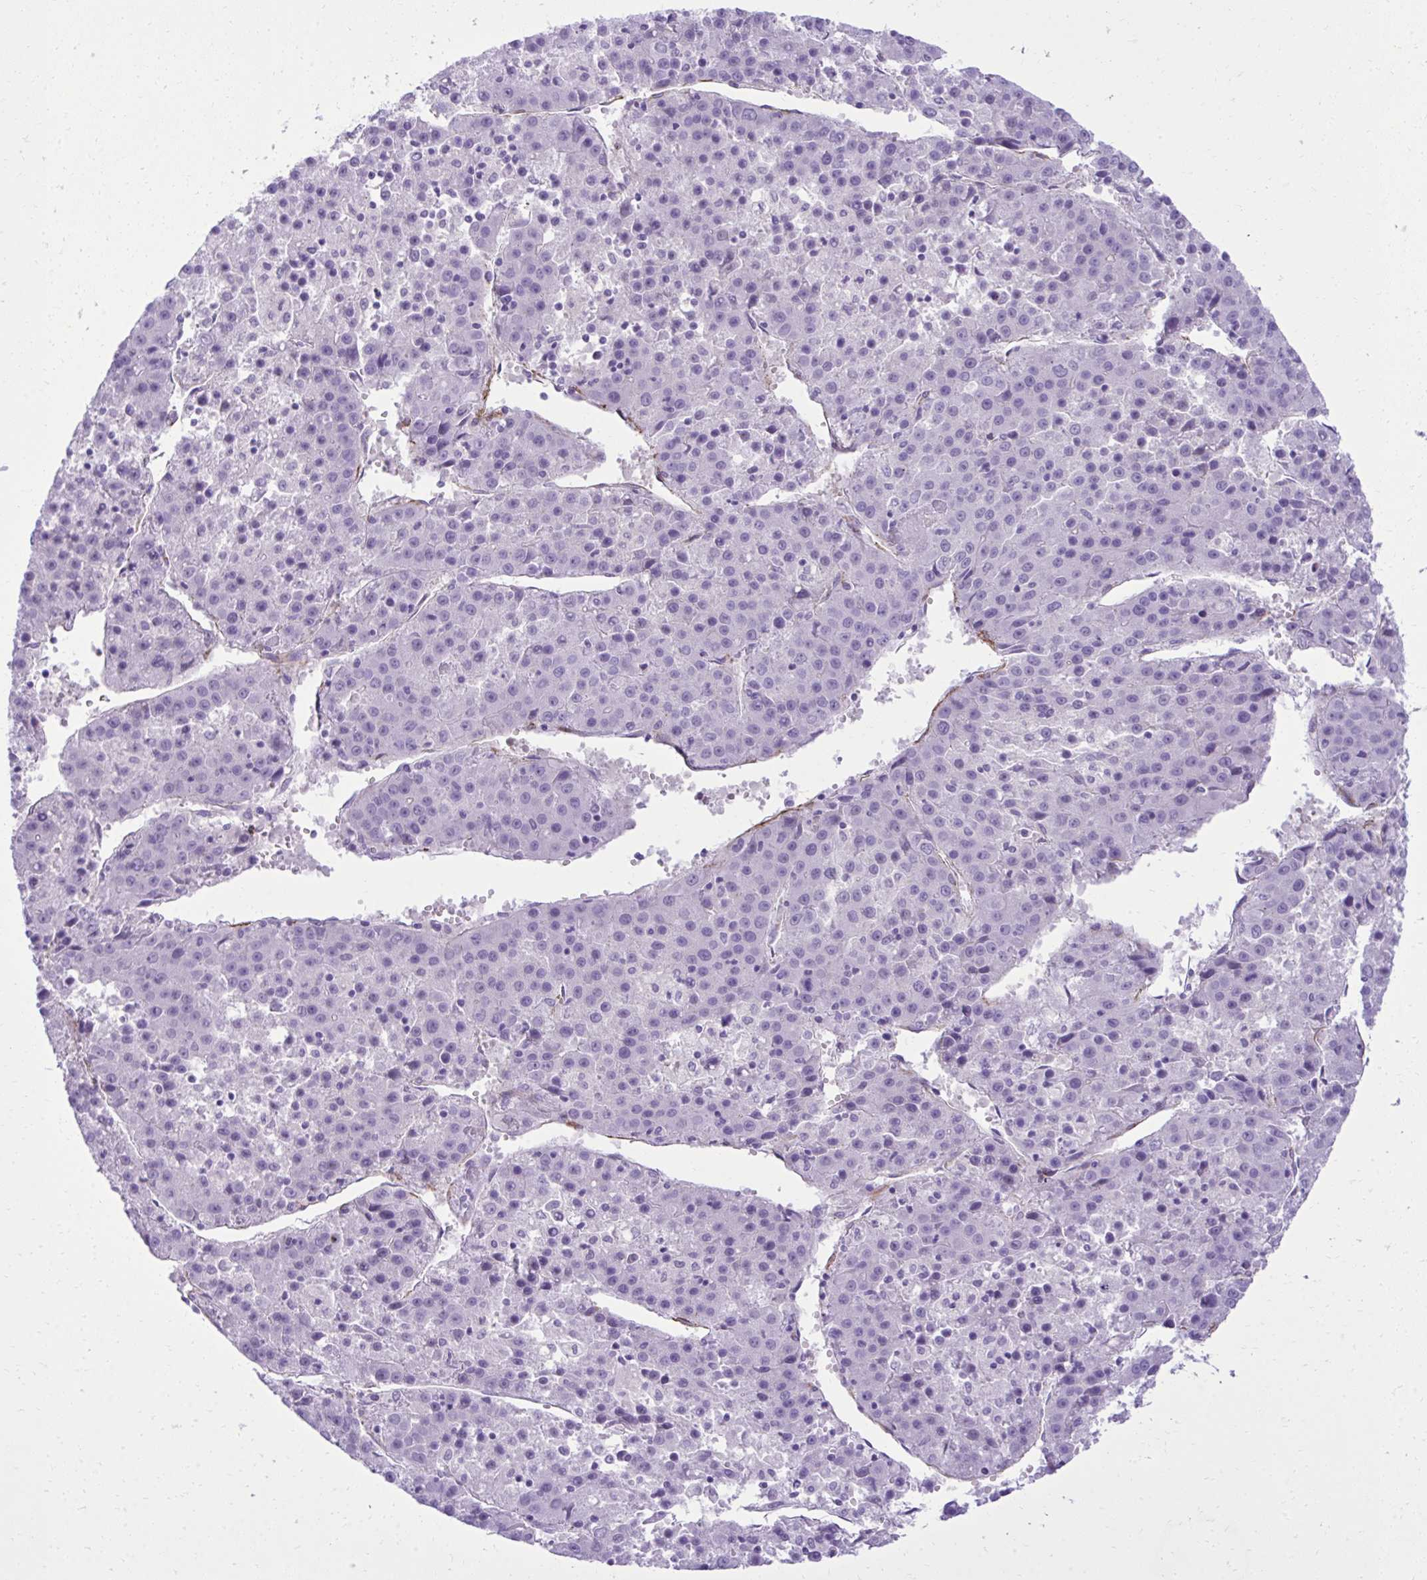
{"staining": {"intensity": "negative", "quantity": "none", "location": "none"}, "tissue": "liver cancer", "cell_type": "Tumor cells", "image_type": "cancer", "snomed": [{"axis": "morphology", "description": "Carcinoma, Hepatocellular, NOS"}, {"axis": "topography", "description": "Liver"}], "caption": "Immunohistochemical staining of human liver cancer (hepatocellular carcinoma) displays no significant expression in tumor cells.", "gene": "PITPNM3", "patient": {"sex": "female", "age": 53}}